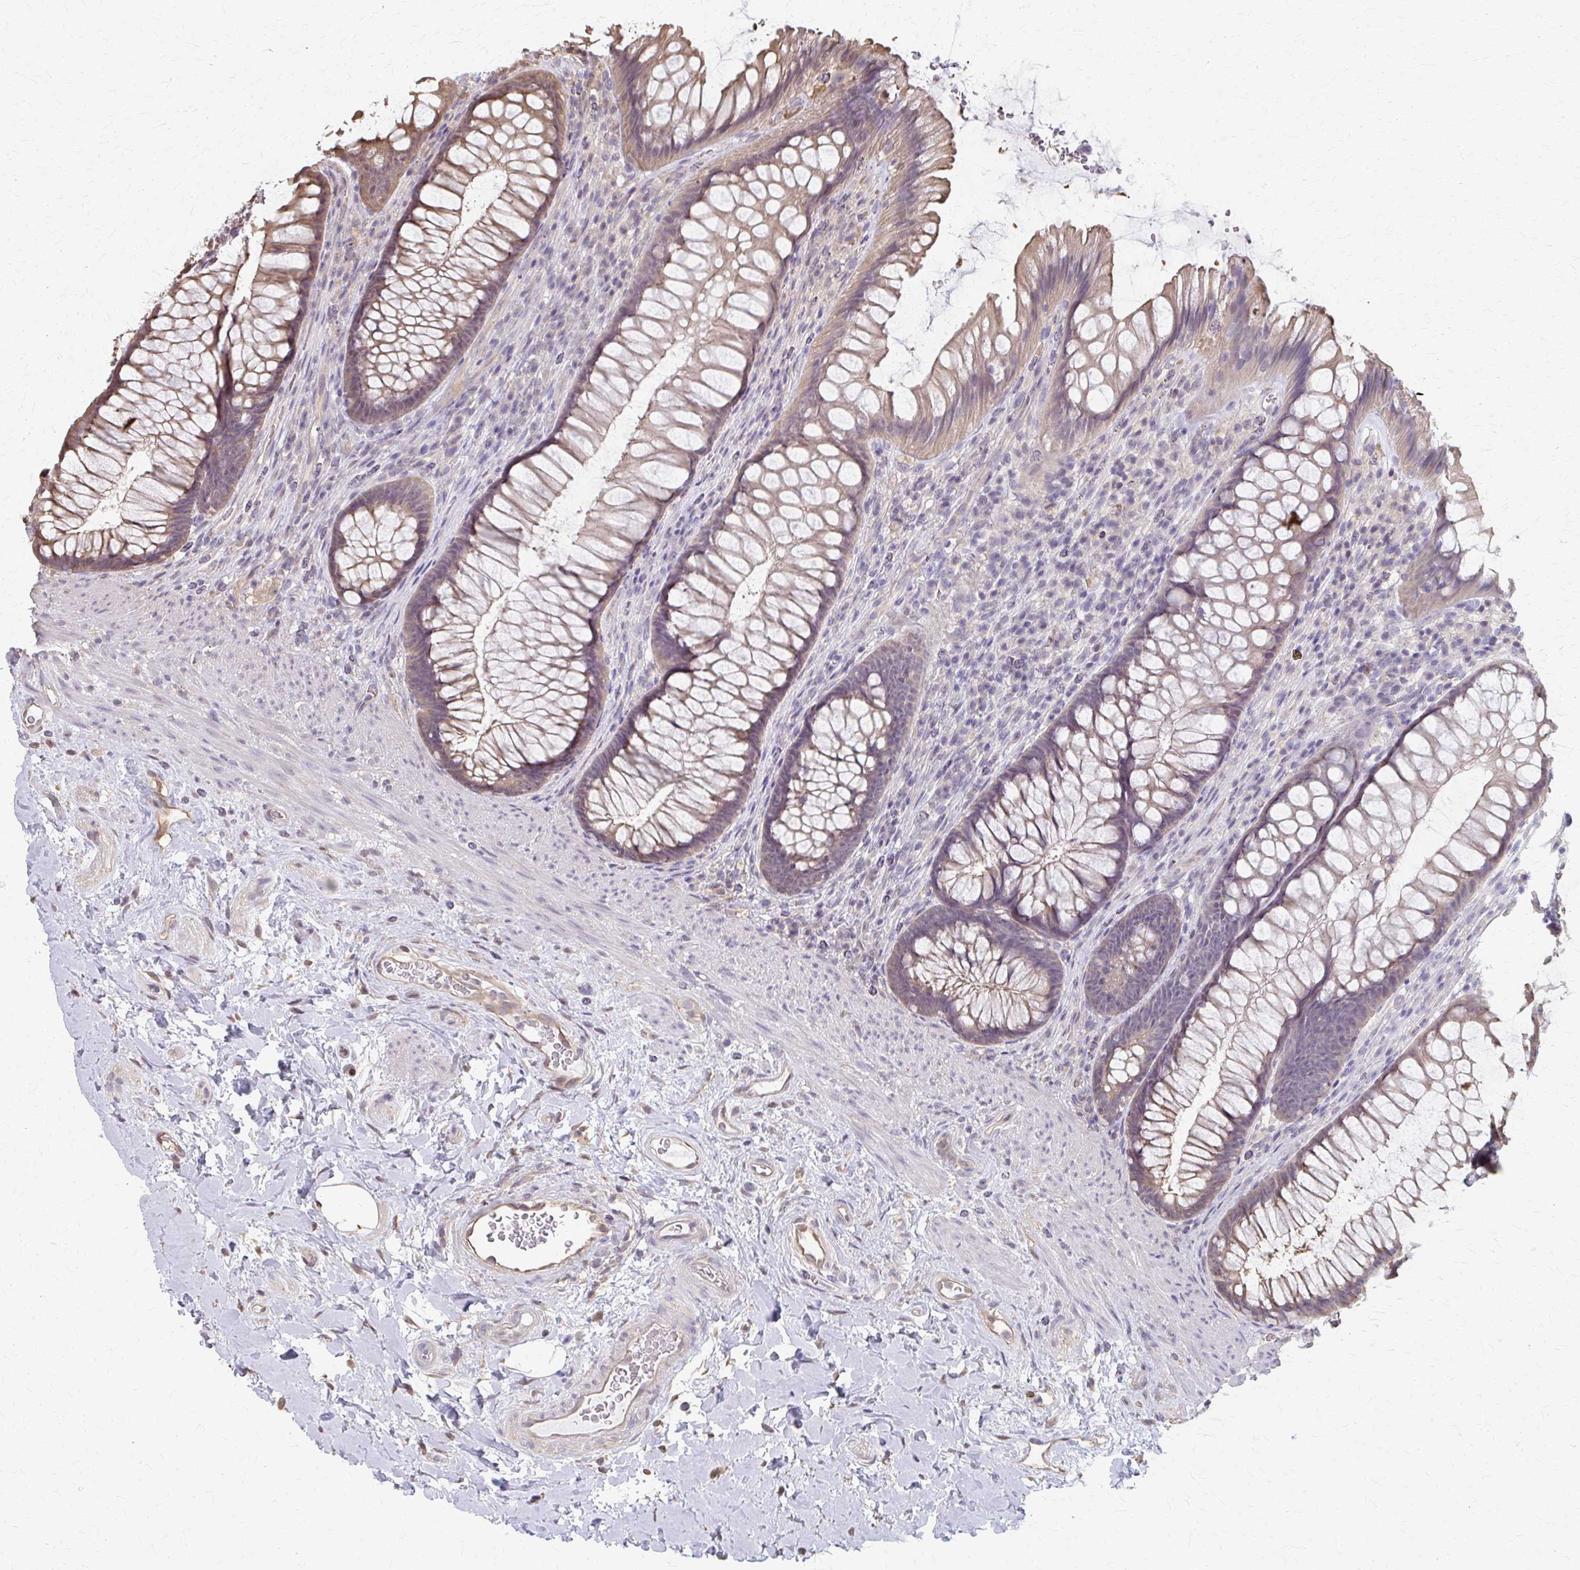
{"staining": {"intensity": "weak", "quantity": ">75%", "location": "cytoplasmic/membranous"}, "tissue": "rectum", "cell_type": "Glandular cells", "image_type": "normal", "snomed": [{"axis": "morphology", "description": "Normal tissue, NOS"}, {"axis": "topography", "description": "Rectum"}], "caption": "Protein analysis of unremarkable rectum reveals weak cytoplasmic/membranous positivity in approximately >75% of glandular cells.", "gene": "RABGAP1L", "patient": {"sex": "male", "age": 53}}